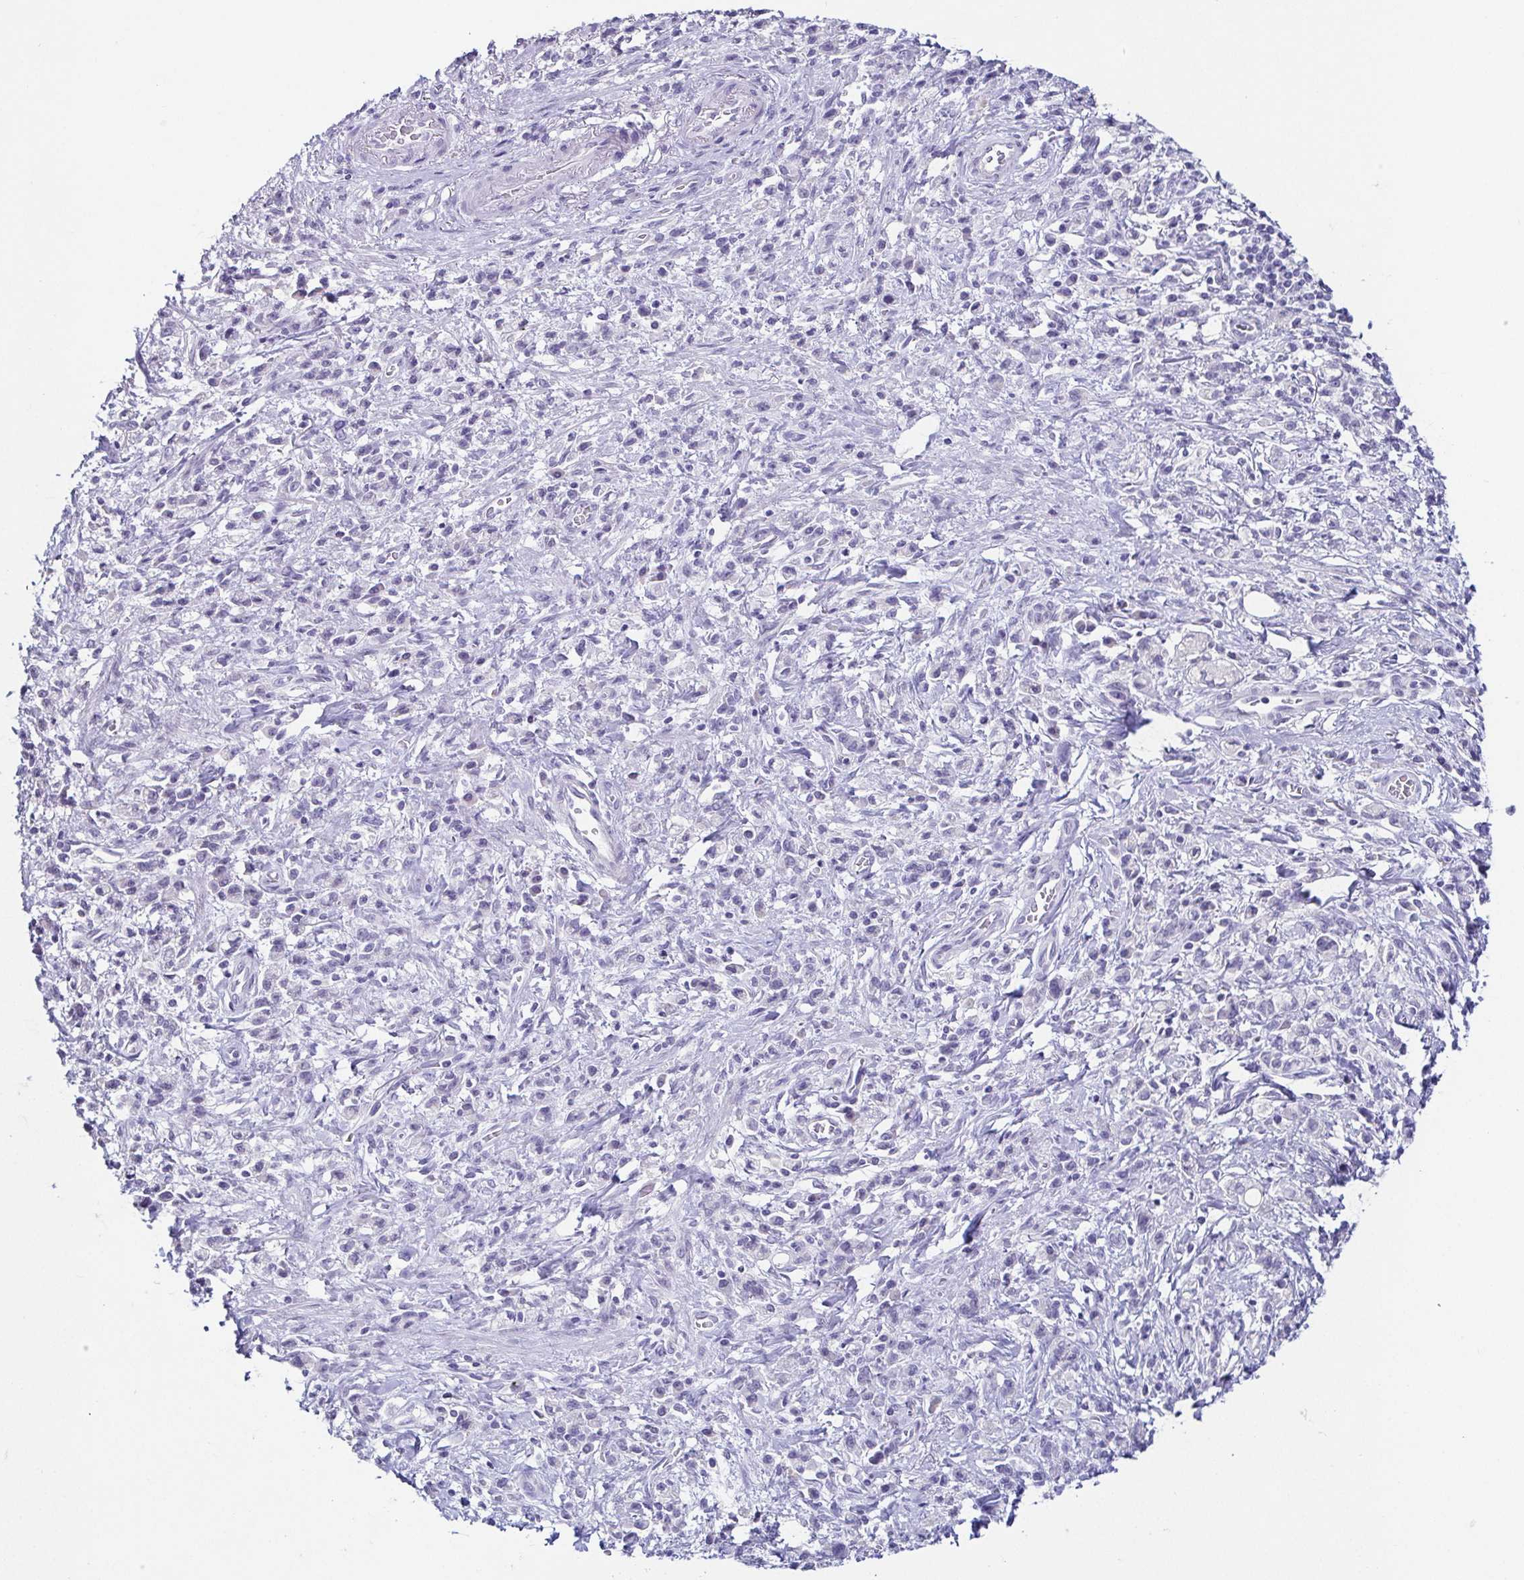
{"staining": {"intensity": "negative", "quantity": "none", "location": "none"}, "tissue": "stomach cancer", "cell_type": "Tumor cells", "image_type": "cancer", "snomed": [{"axis": "morphology", "description": "Adenocarcinoma, NOS"}, {"axis": "topography", "description": "Stomach"}], "caption": "Tumor cells are negative for protein expression in human stomach cancer.", "gene": "TP73", "patient": {"sex": "male", "age": 77}}